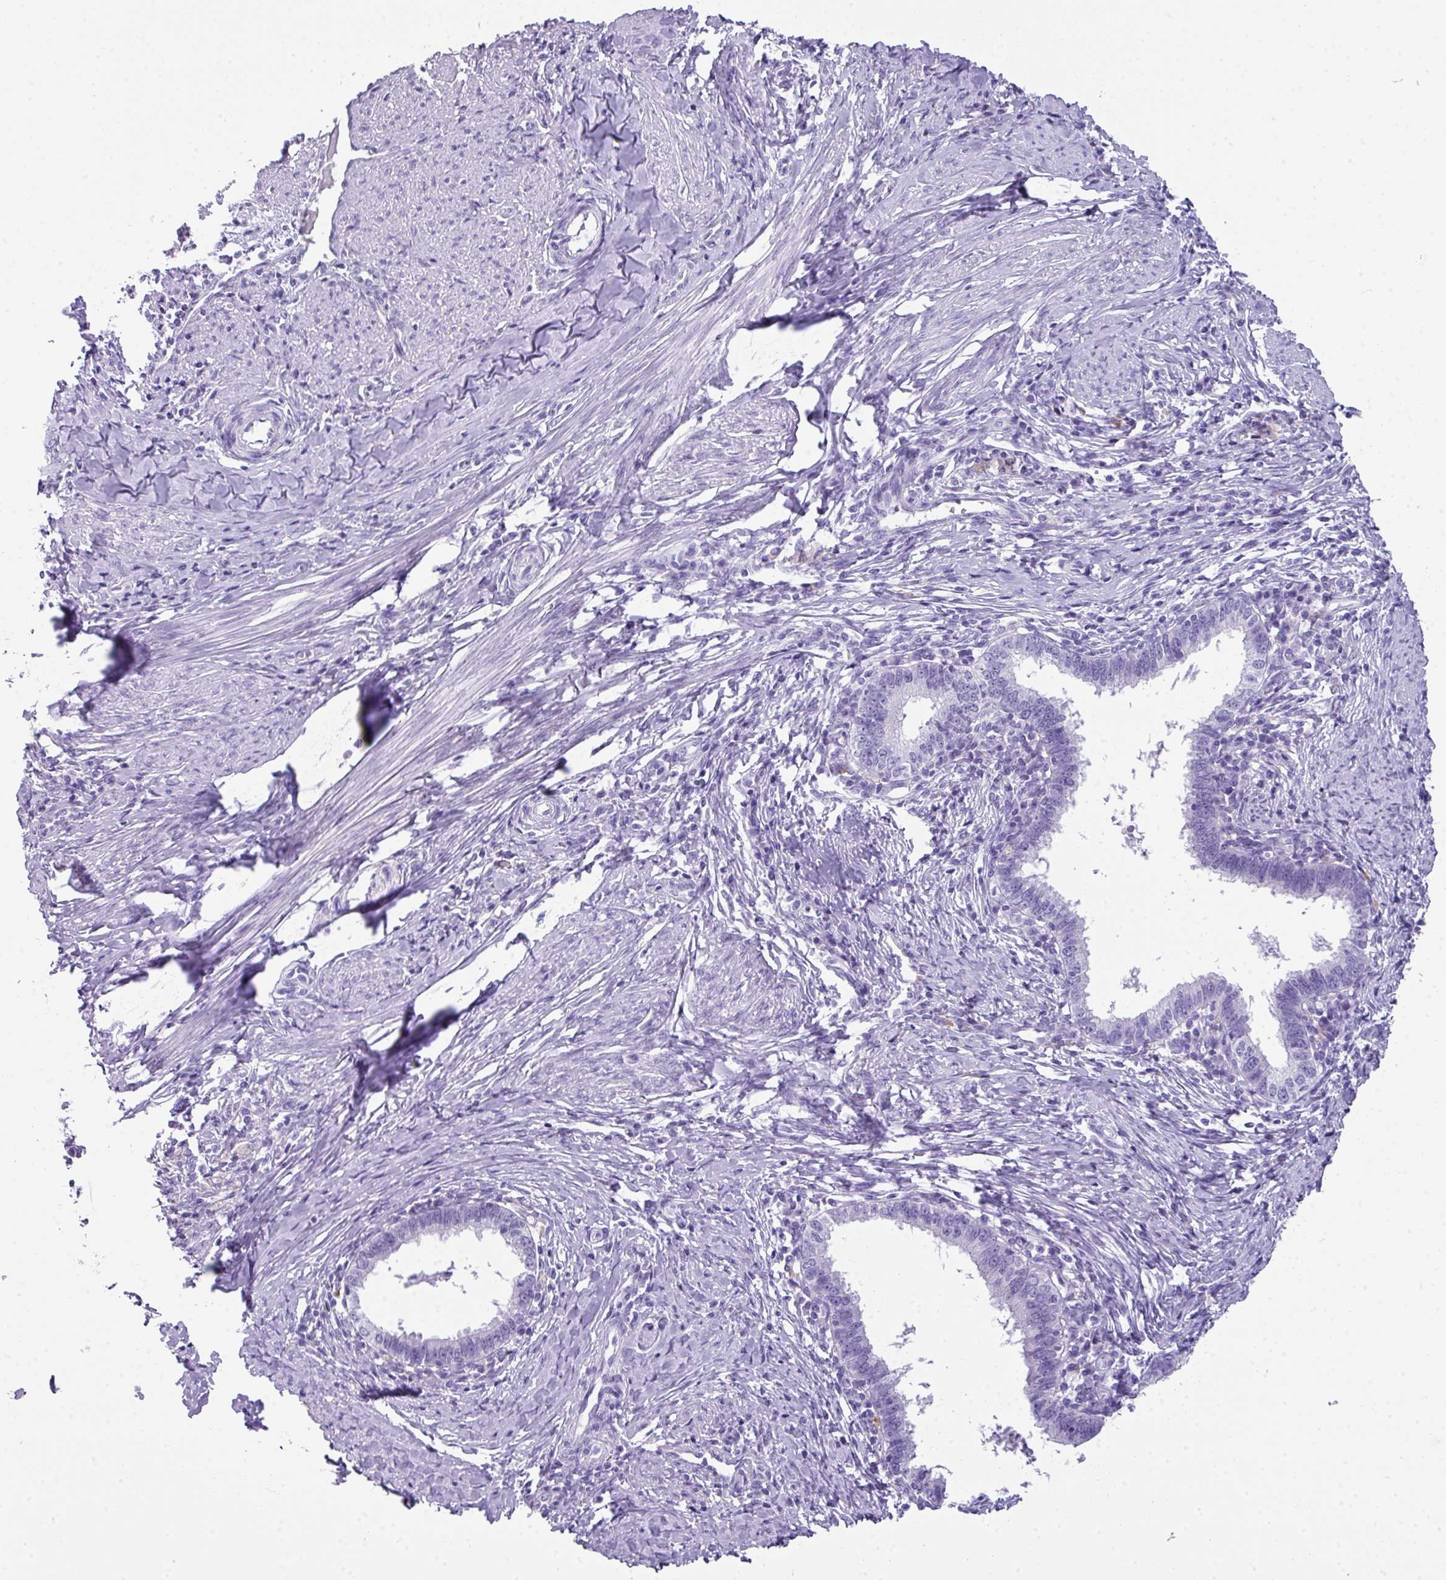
{"staining": {"intensity": "negative", "quantity": "none", "location": "none"}, "tissue": "cervical cancer", "cell_type": "Tumor cells", "image_type": "cancer", "snomed": [{"axis": "morphology", "description": "Adenocarcinoma, NOS"}, {"axis": "topography", "description": "Cervix"}], "caption": "Cervical cancer (adenocarcinoma) stained for a protein using immunohistochemistry (IHC) displays no positivity tumor cells.", "gene": "ZNF568", "patient": {"sex": "female", "age": 36}}